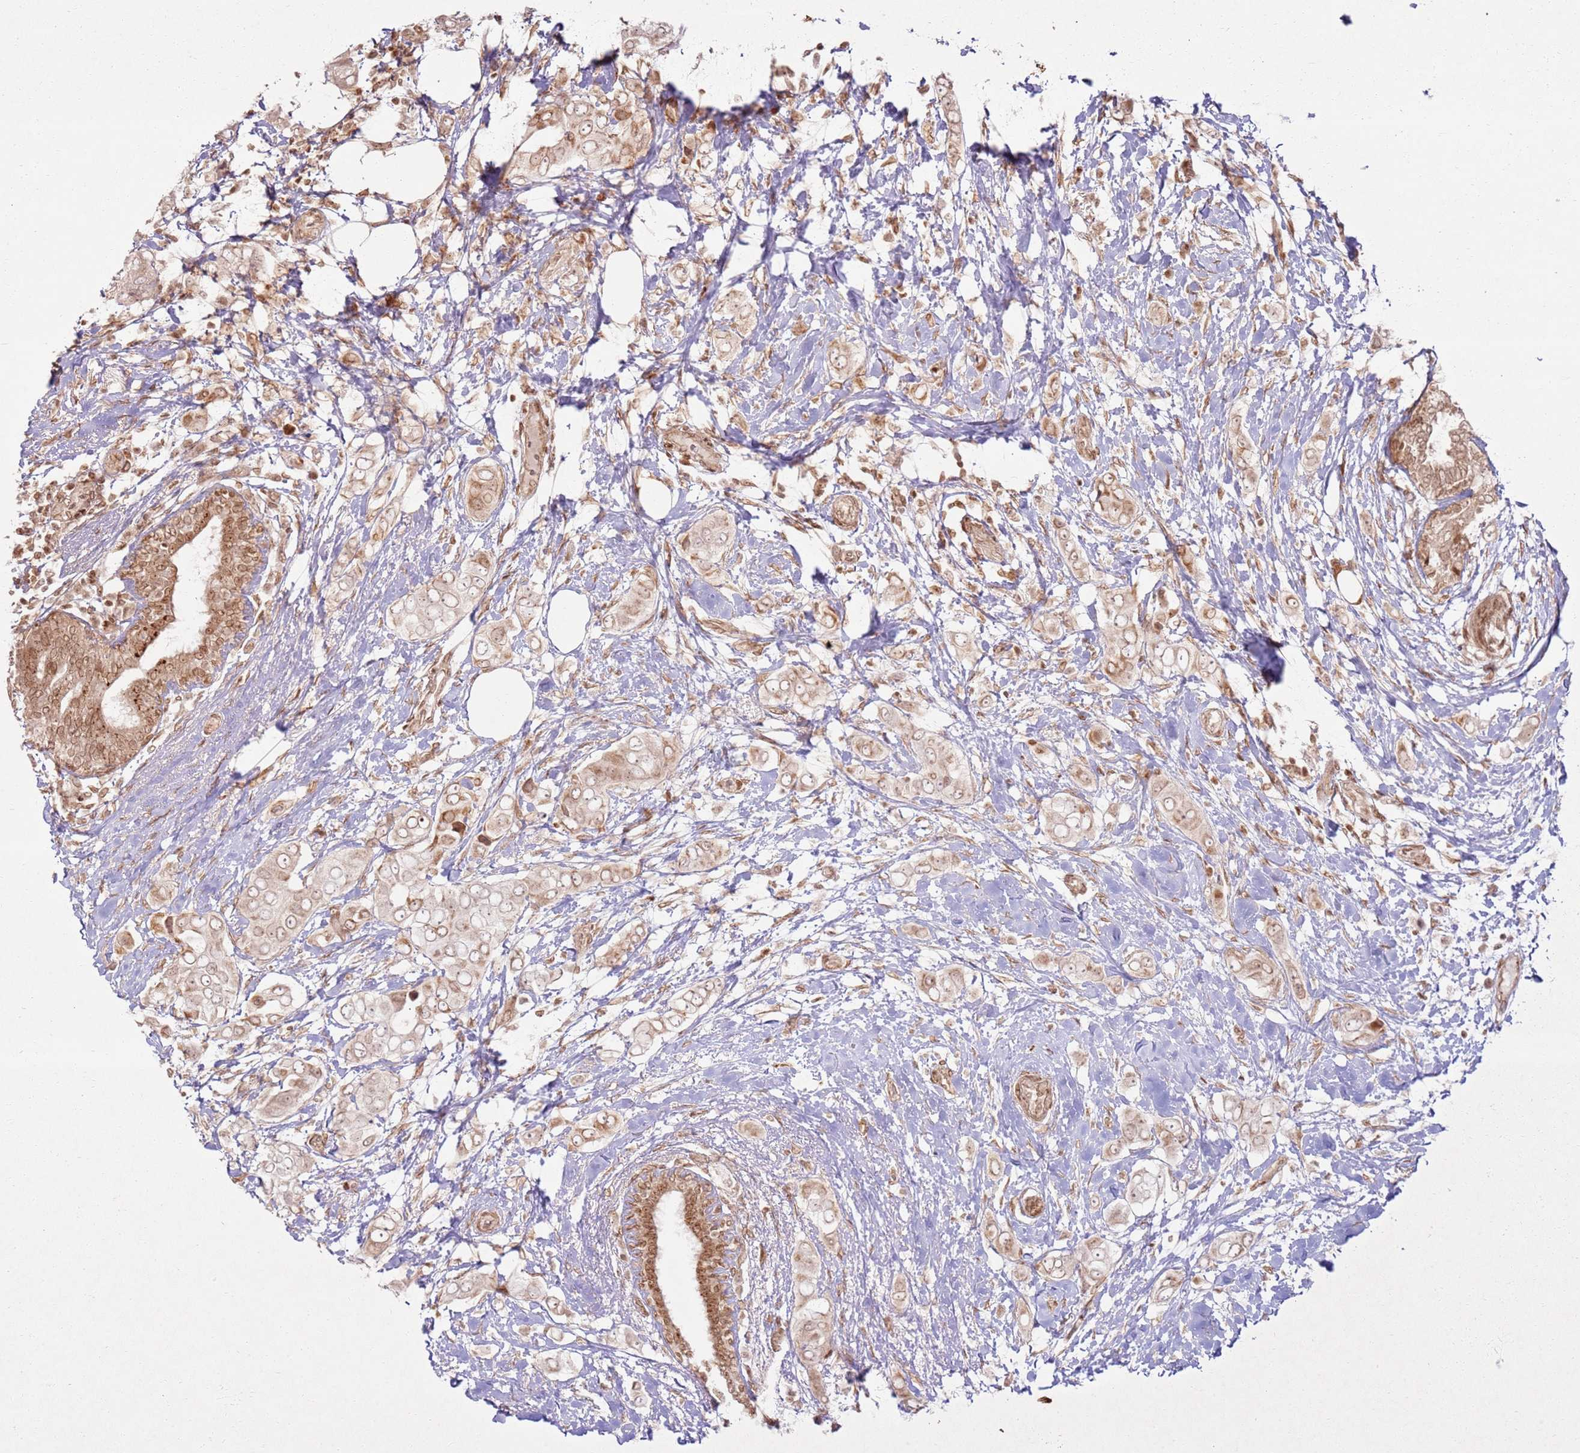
{"staining": {"intensity": "moderate", "quantity": ">75%", "location": "cytoplasmic/membranous,nuclear"}, "tissue": "breast cancer", "cell_type": "Tumor cells", "image_type": "cancer", "snomed": [{"axis": "morphology", "description": "Lobular carcinoma"}, {"axis": "topography", "description": "Breast"}], "caption": "Breast lobular carcinoma was stained to show a protein in brown. There is medium levels of moderate cytoplasmic/membranous and nuclear positivity in approximately >75% of tumor cells. Using DAB (brown) and hematoxylin (blue) stains, captured at high magnification using brightfield microscopy.", "gene": "KLHL36", "patient": {"sex": "female", "age": 51}}